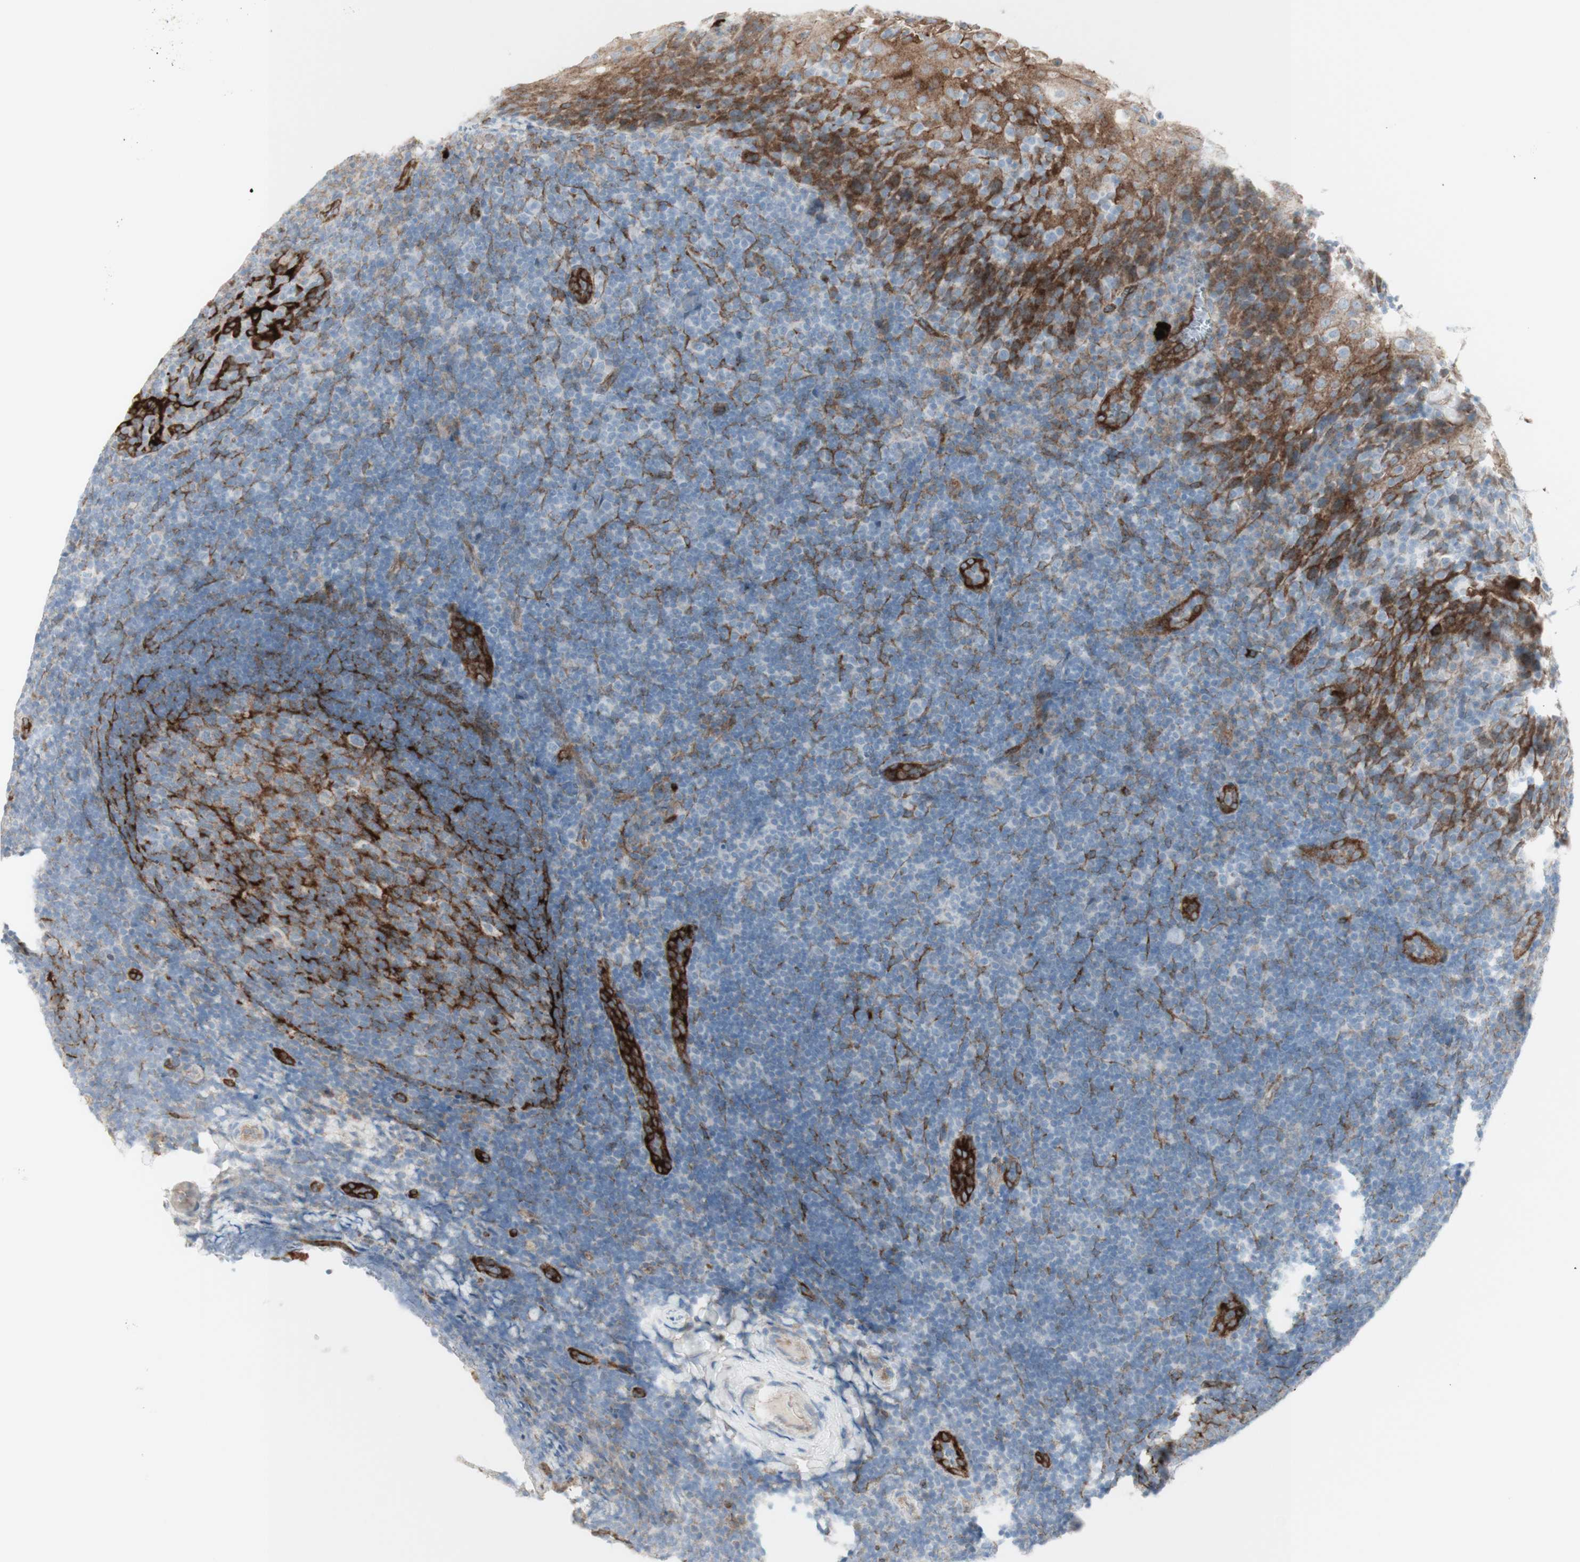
{"staining": {"intensity": "moderate", "quantity": "25%-75%", "location": "cytoplasmic/membranous"}, "tissue": "tonsil", "cell_type": "Germinal center cells", "image_type": "normal", "snomed": [{"axis": "morphology", "description": "Normal tissue, NOS"}, {"axis": "topography", "description": "Tonsil"}], "caption": "DAB immunohistochemical staining of unremarkable human tonsil exhibits moderate cytoplasmic/membranous protein expression in about 25%-75% of germinal center cells.", "gene": "MYO6", "patient": {"sex": "male", "age": 37}}